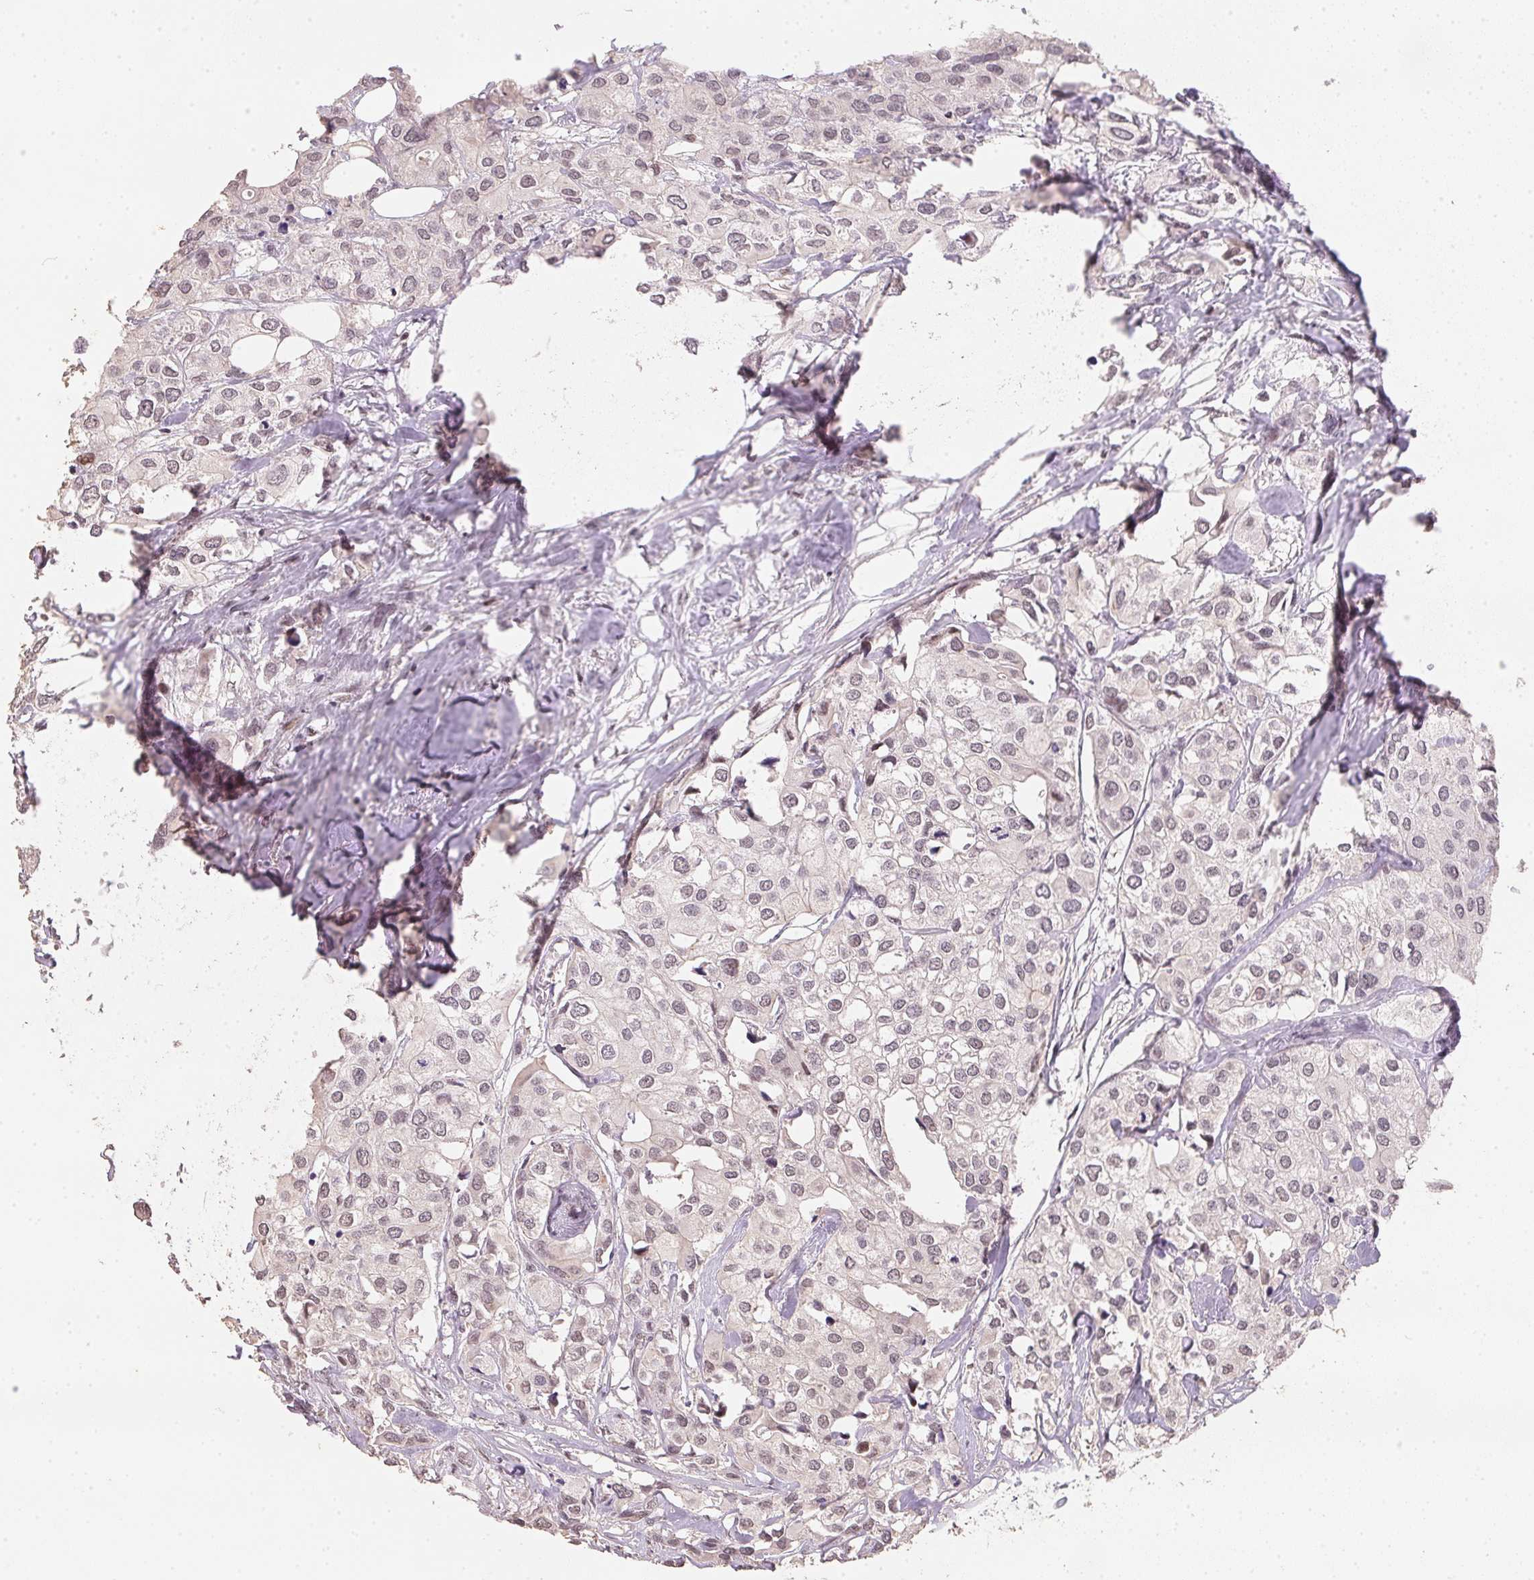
{"staining": {"intensity": "weak", "quantity": "<25%", "location": "nuclear"}, "tissue": "urothelial cancer", "cell_type": "Tumor cells", "image_type": "cancer", "snomed": [{"axis": "morphology", "description": "Urothelial carcinoma, High grade"}, {"axis": "topography", "description": "Urinary bladder"}], "caption": "The immunohistochemistry photomicrograph has no significant expression in tumor cells of high-grade urothelial carcinoma tissue.", "gene": "KDM4D", "patient": {"sex": "male", "age": 64}}